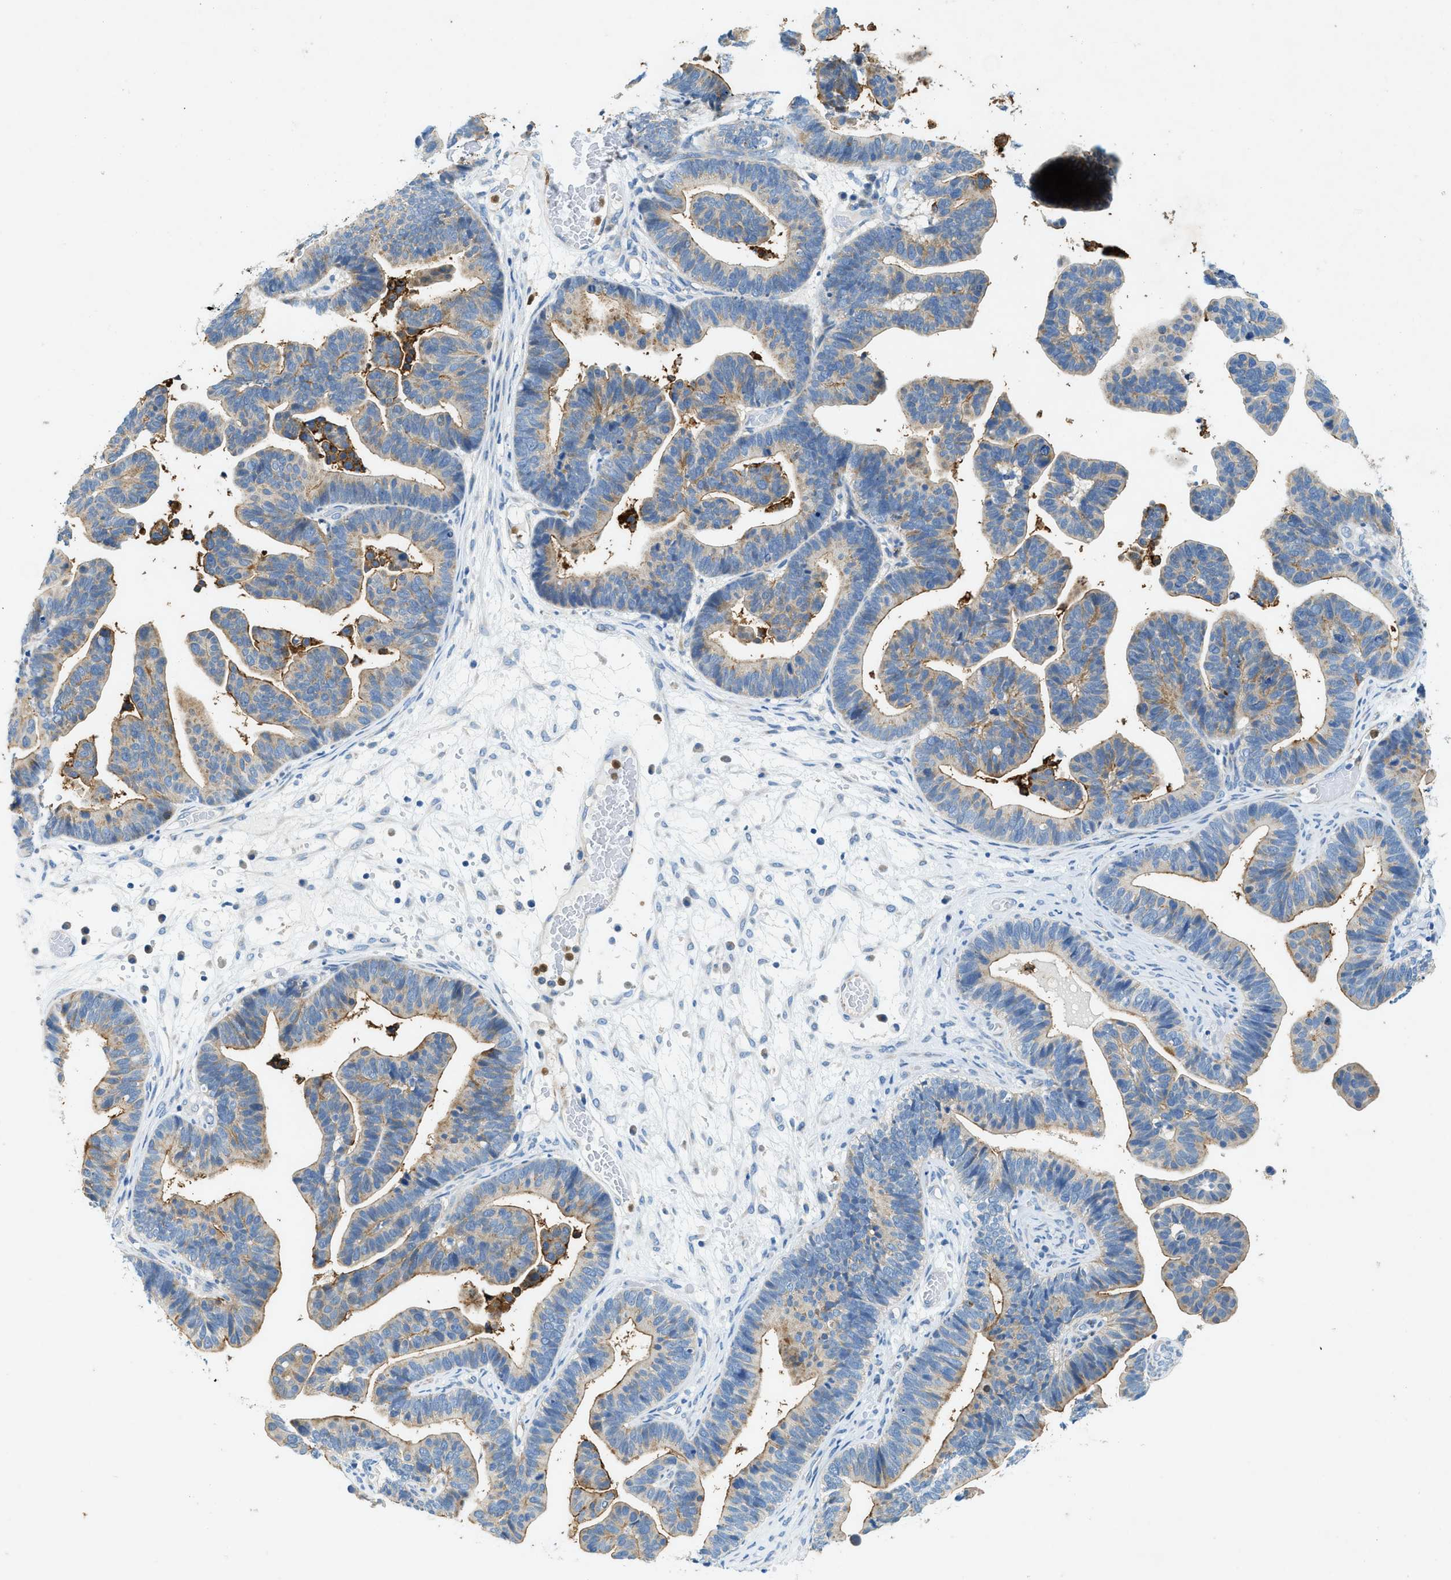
{"staining": {"intensity": "moderate", "quantity": "25%-75%", "location": "cytoplasmic/membranous"}, "tissue": "ovarian cancer", "cell_type": "Tumor cells", "image_type": "cancer", "snomed": [{"axis": "morphology", "description": "Cystadenocarcinoma, serous, NOS"}, {"axis": "topography", "description": "Ovary"}], "caption": "DAB (3,3'-diaminobenzidine) immunohistochemical staining of ovarian serous cystadenocarcinoma exhibits moderate cytoplasmic/membranous protein positivity in approximately 25%-75% of tumor cells.", "gene": "ZDHHC13", "patient": {"sex": "female", "age": 56}}